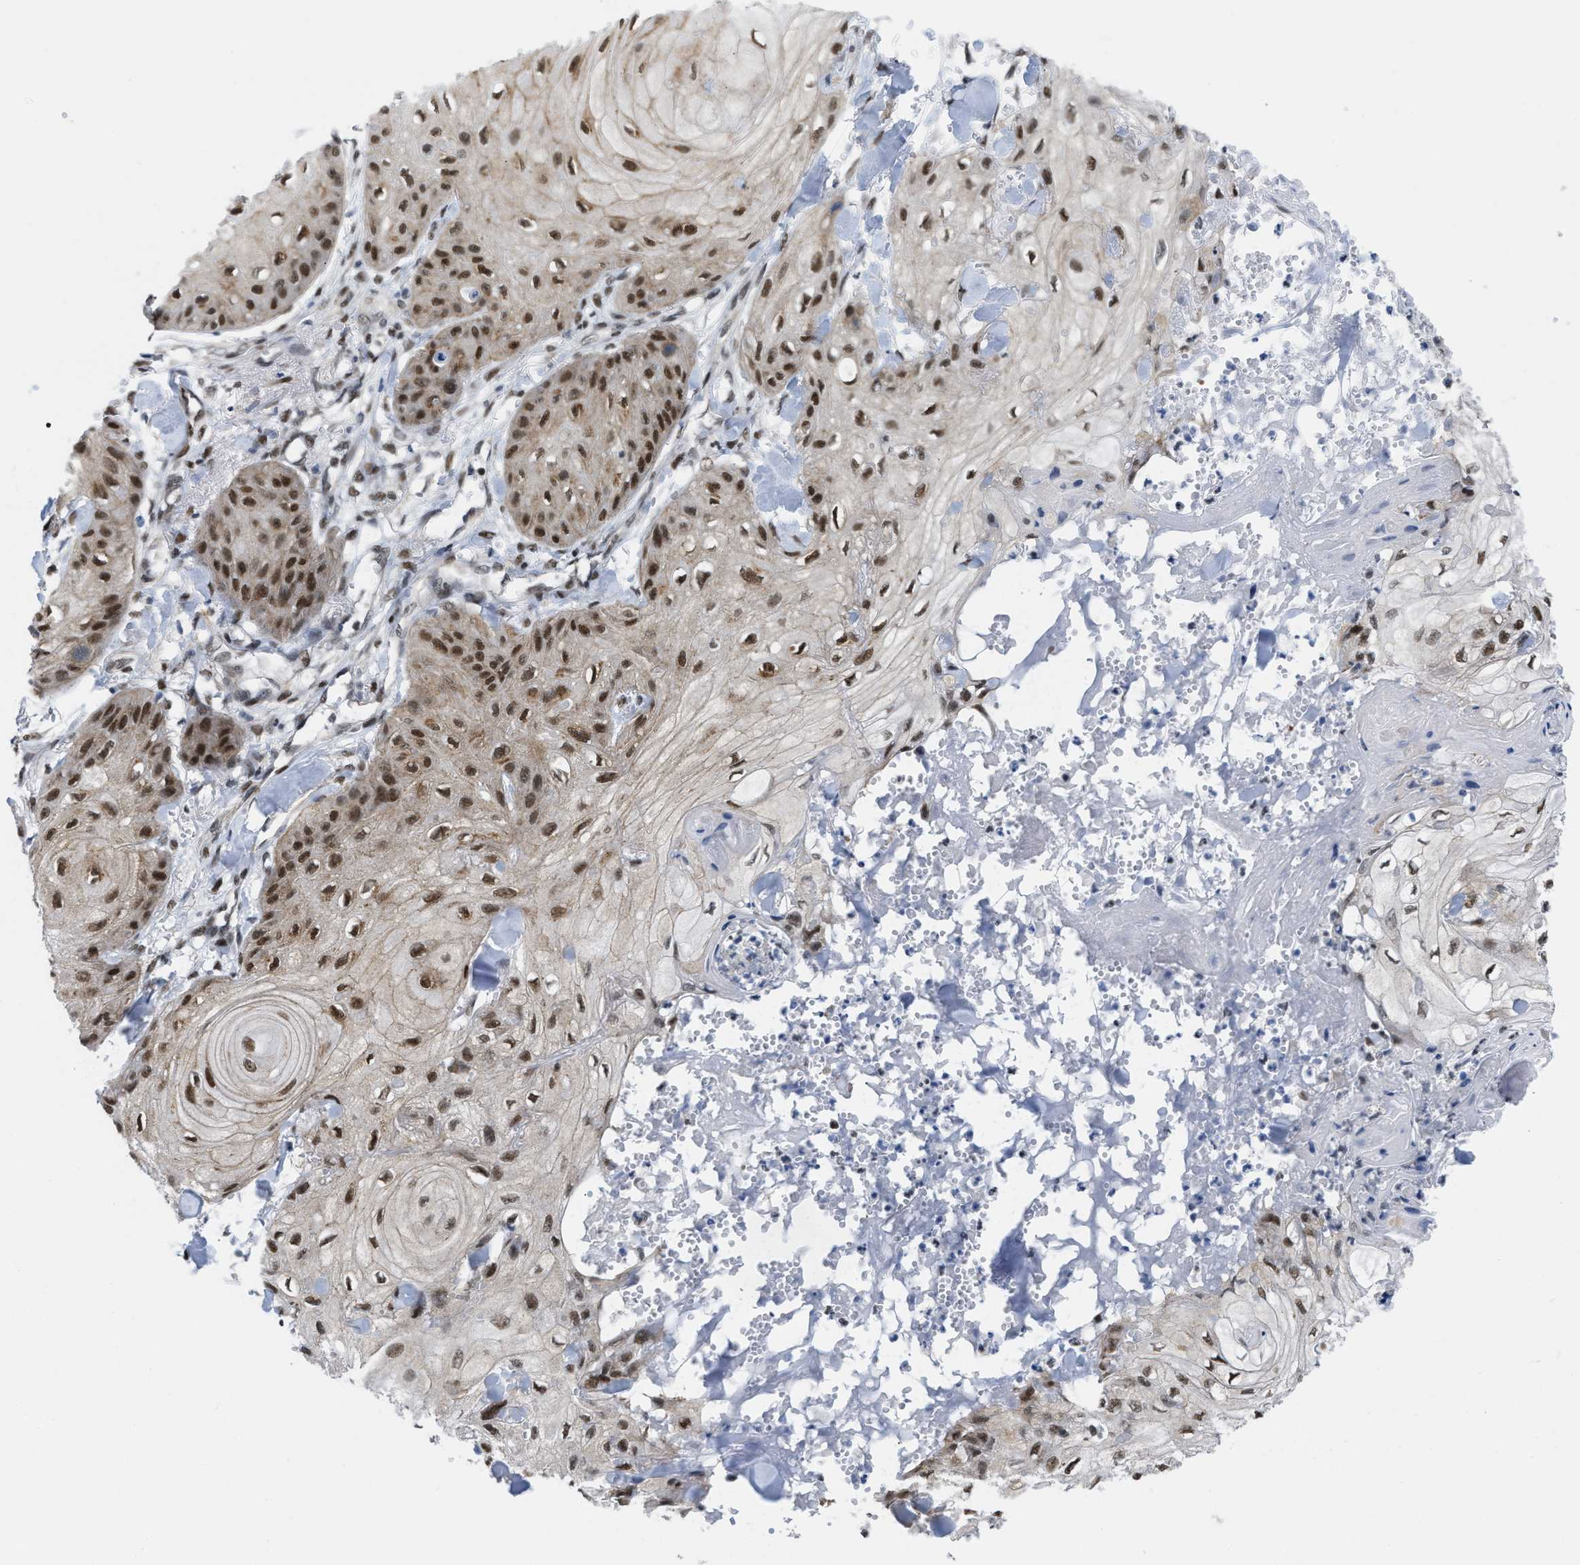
{"staining": {"intensity": "moderate", "quantity": ">75%", "location": "nuclear"}, "tissue": "skin cancer", "cell_type": "Tumor cells", "image_type": "cancer", "snomed": [{"axis": "morphology", "description": "Squamous cell carcinoma, NOS"}, {"axis": "topography", "description": "Skin"}], "caption": "Squamous cell carcinoma (skin) stained with a brown dye reveals moderate nuclear positive expression in about >75% of tumor cells.", "gene": "MIER1", "patient": {"sex": "male", "age": 74}}